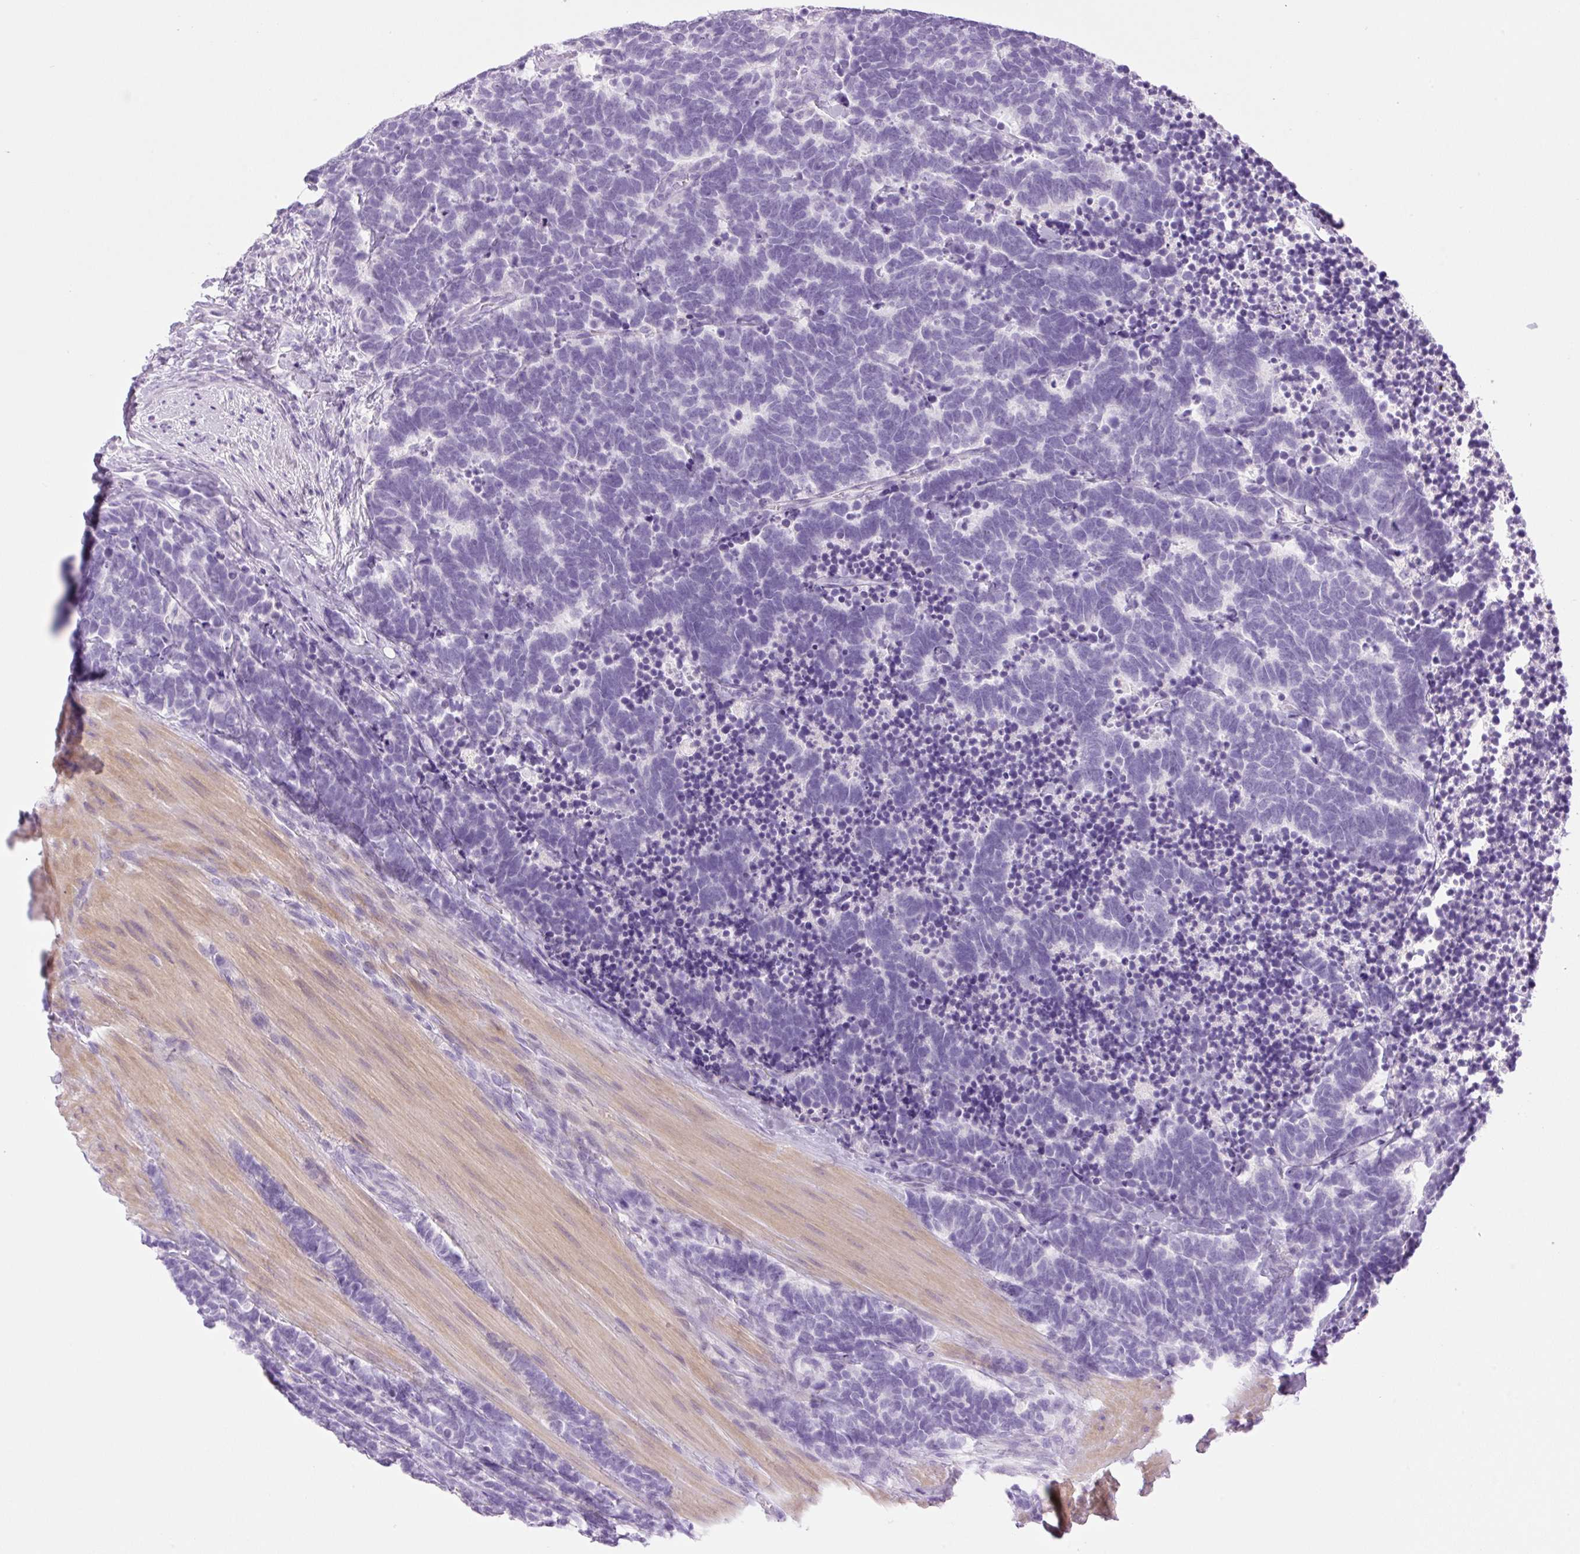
{"staining": {"intensity": "negative", "quantity": "none", "location": "none"}, "tissue": "carcinoid", "cell_type": "Tumor cells", "image_type": "cancer", "snomed": [{"axis": "morphology", "description": "Carcinoma, NOS"}, {"axis": "morphology", "description": "Carcinoid, malignant, NOS"}, {"axis": "topography", "description": "Urinary bladder"}], "caption": "There is no significant staining in tumor cells of carcinoma.", "gene": "PALM3", "patient": {"sex": "male", "age": 57}}